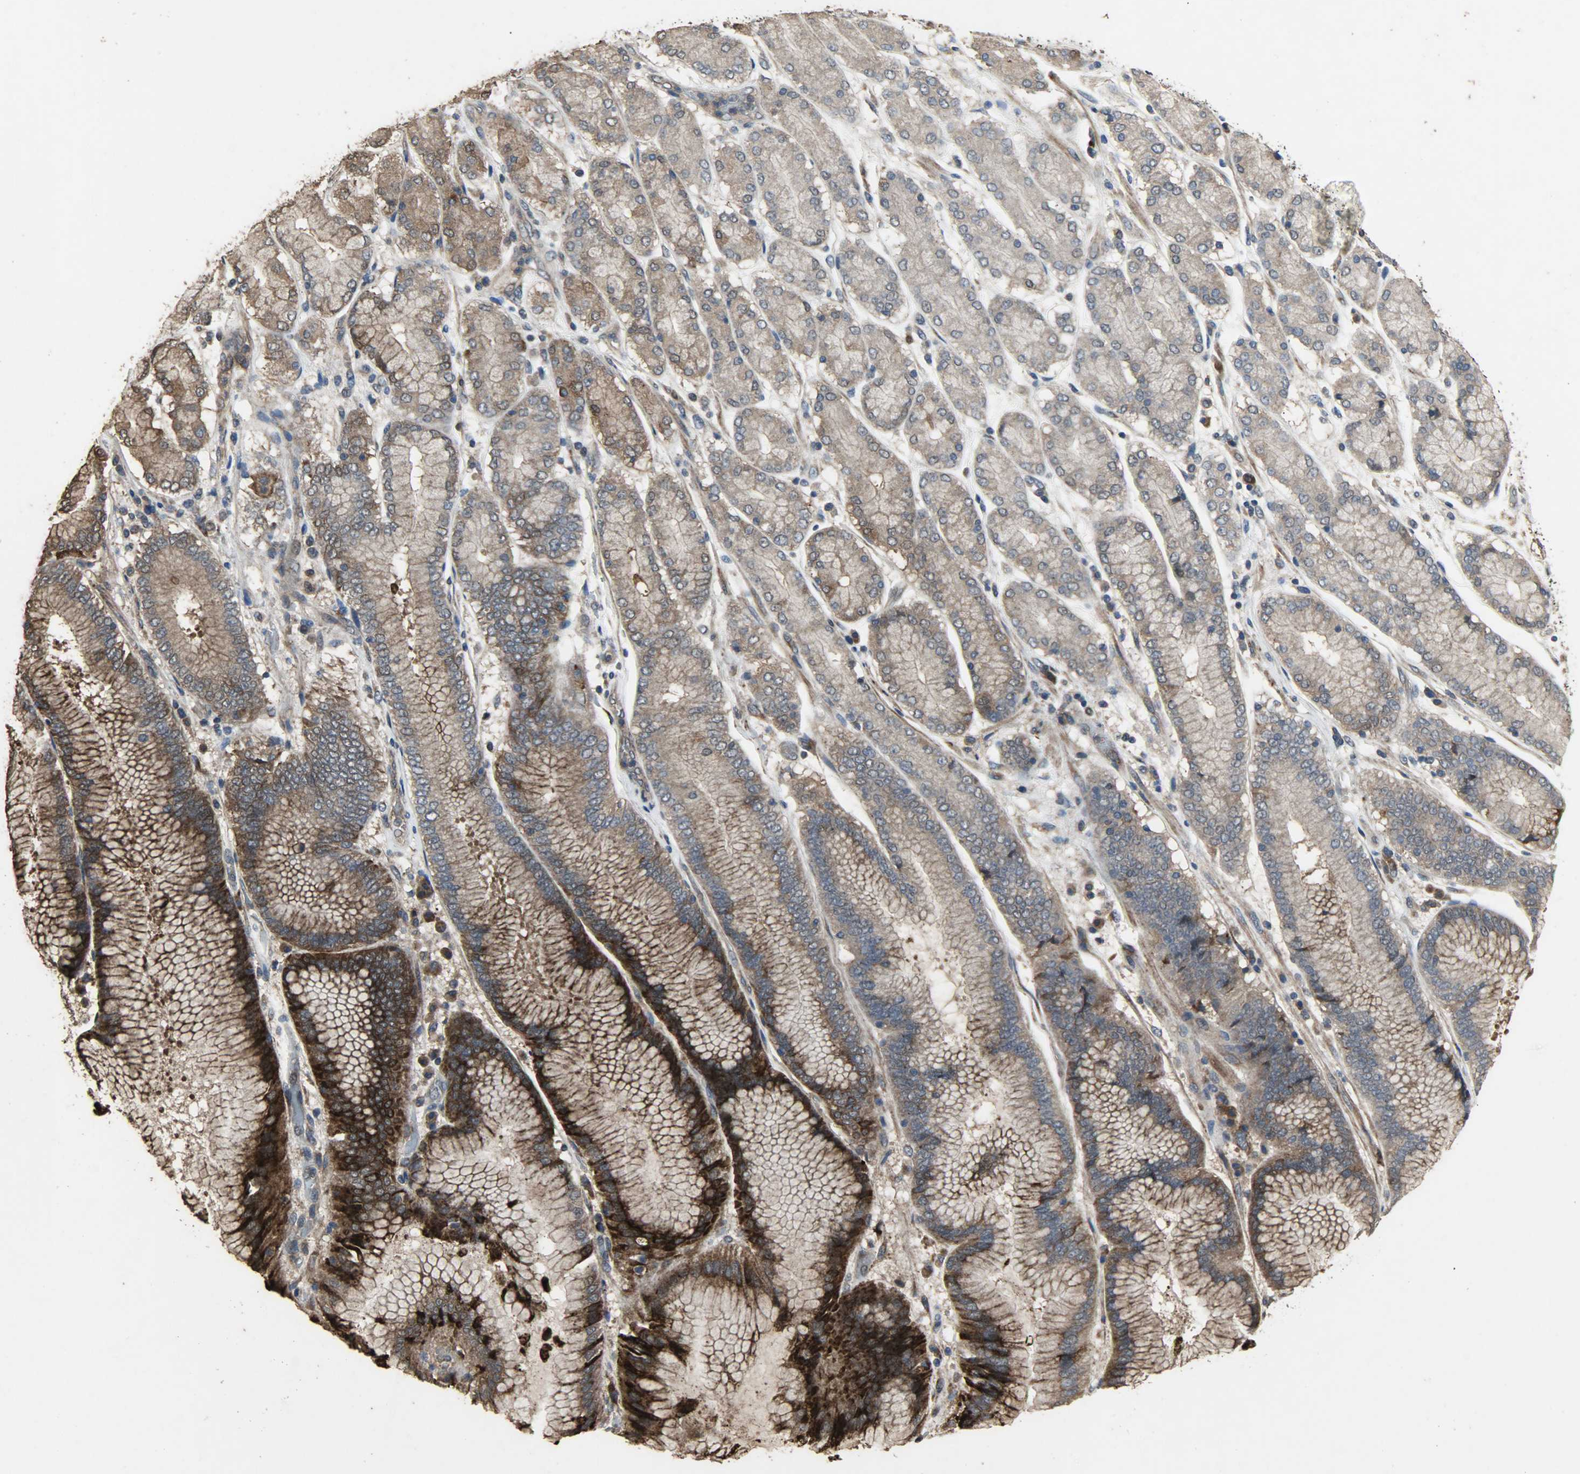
{"staining": {"intensity": "moderate", "quantity": ">75%", "location": "cytoplasmic/membranous"}, "tissue": "stomach cancer", "cell_type": "Tumor cells", "image_type": "cancer", "snomed": [{"axis": "morphology", "description": "Normal tissue, NOS"}, {"axis": "morphology", "description": "Adenocarcinoma, NOS"}, {"axis": "topography", "description": "Stomach"}], "caption": "Stomach cancer (adenocarcinoma) tissue reveals moderate cytoplasmic/membranous staining in about >75% of tumor cells, visualized by immunohistochemistry.", "gene": "CDKN2C", "patient": {"sex": "male", "age": 48}}